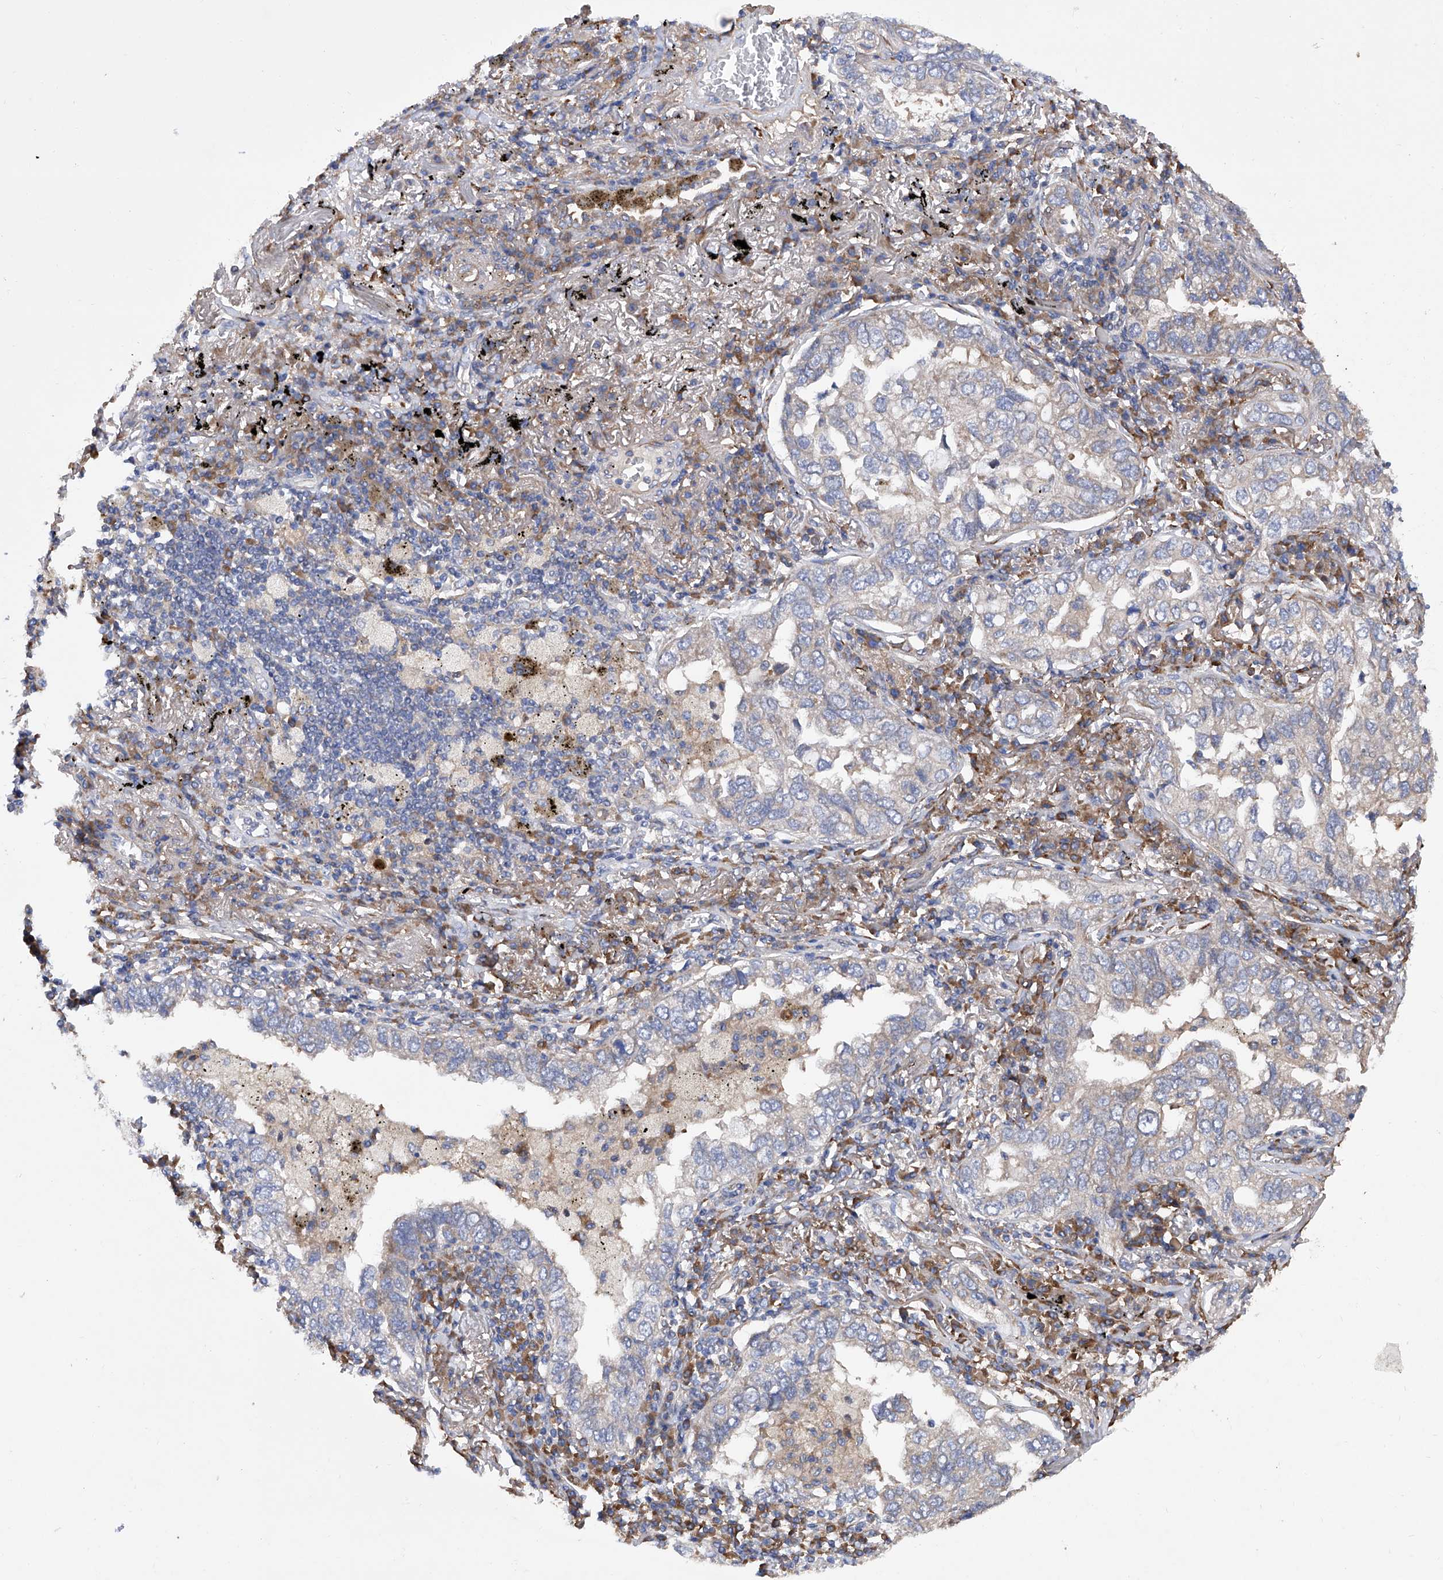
{"staining": {"intensity": "weak", "quantity": "<25%", "location": "cytoplasmic/membranous"}, "tissue": "lung cancer", "cell_type": "Tumor cells", "image_type": "cancer", "snomed": [{"axis": "morphology", "description": "Adenocarcinoma, NOS"}, {"axis": "topography", "description": "Lung"}], "caption": "This is an immunohistochemistry photomicrograph of human adenocarcinoma (lung). There is no expression in tumor cells.", "gene": "INPP5B", "patient": {"sex": "male", "age": 65}}